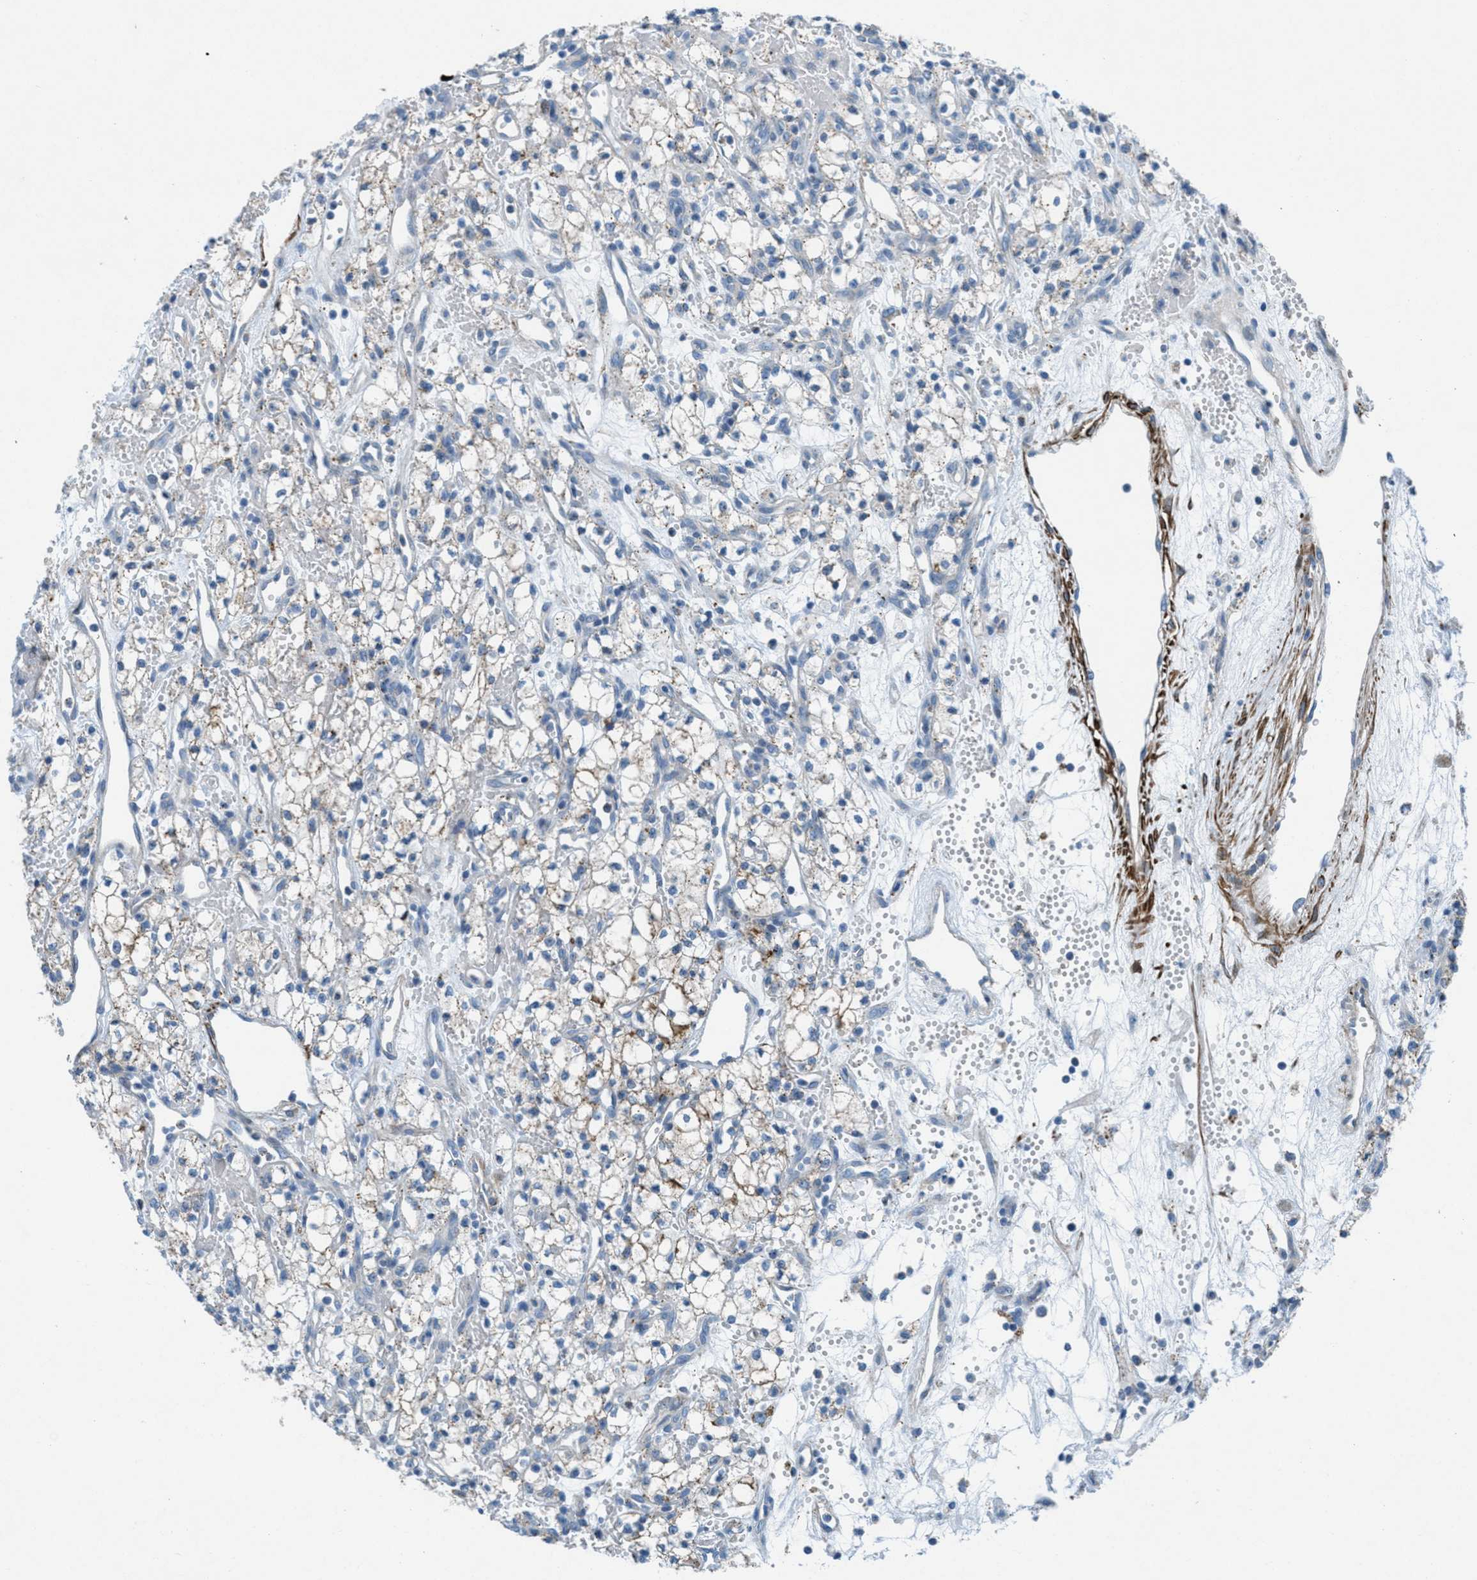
{"staining": {"intensity": "weak", "quantity": "<25%", "location": "cytoplasmic/membranous"}, "tissue": "renal cancer", "cell_type": "Tumor cells", "image_type": "cancer", "snomed": [{"axis": "morphology", "description": "Adenocarcinoma, NOS"}, {"axis": "topography", "description": "Kidney"}], "caption": "Tumor cells show no significant protein positivity in adenocarcinoma (renal).", "gene": "MFSD13A", "patient": {"sex": "male", "age": 59}}